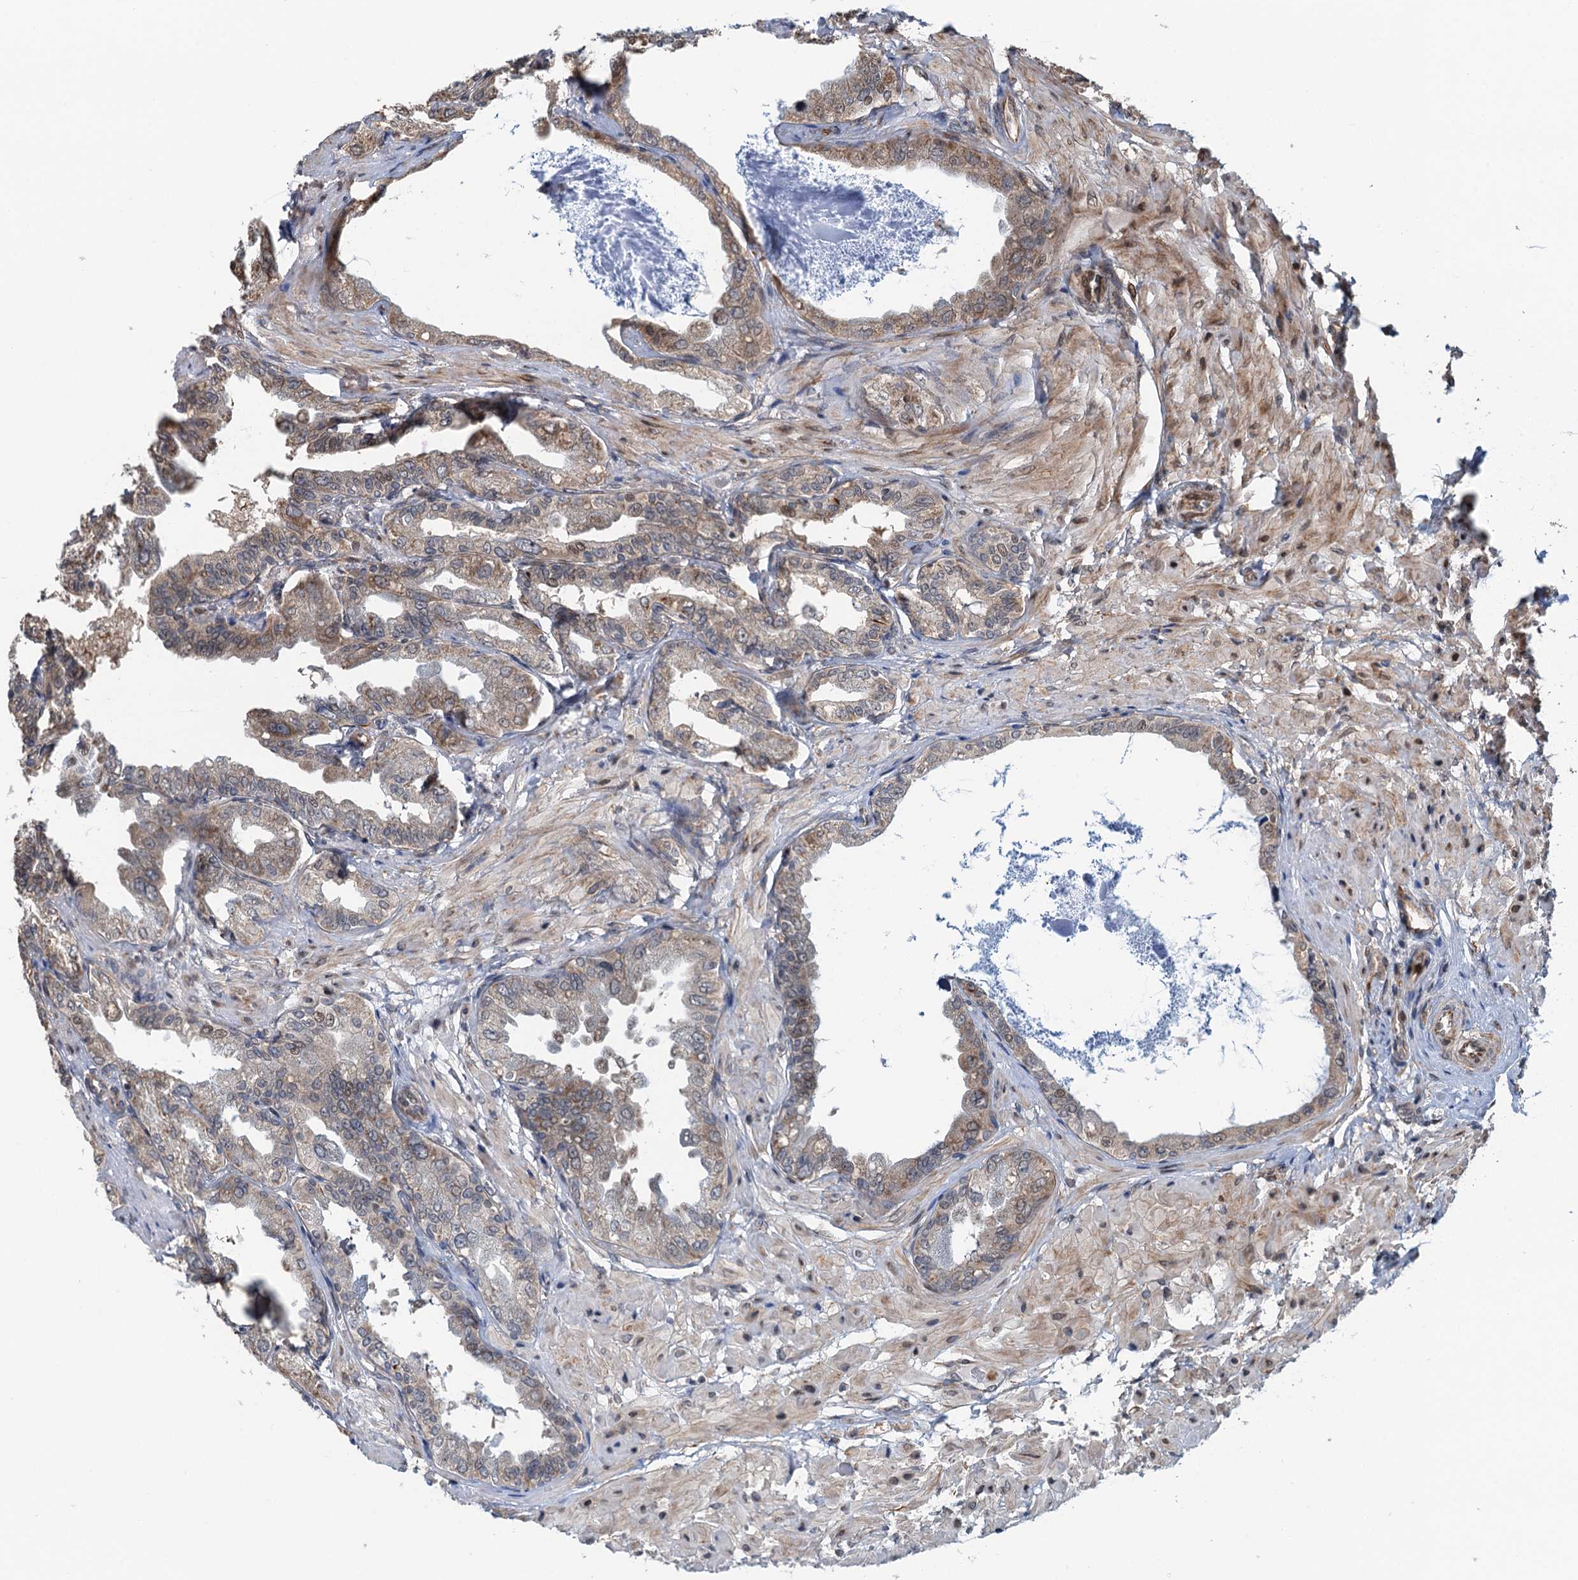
{"staining": {"intensity": "weak", "quantity": "25%-75%", "location": "cytoplasmic/membranous"}, "tissue": "seminal vesicle", "cell_type": "Glandular cells", "image_type": "normal", "snomed": [{"axis": "morphology", "description": "Normal tissue, NOS"}, {"axis": "topography", "description": "Seminal veicle"}], "caption": "Brown immunohistochemical staining in benign human seminal vesicle reveals weak cytoplasmic/membranous staining in approximately 25%-75% of glandular cells.", "gene": "WHAMM", "patient": {"sex": "male", "age": 63}}